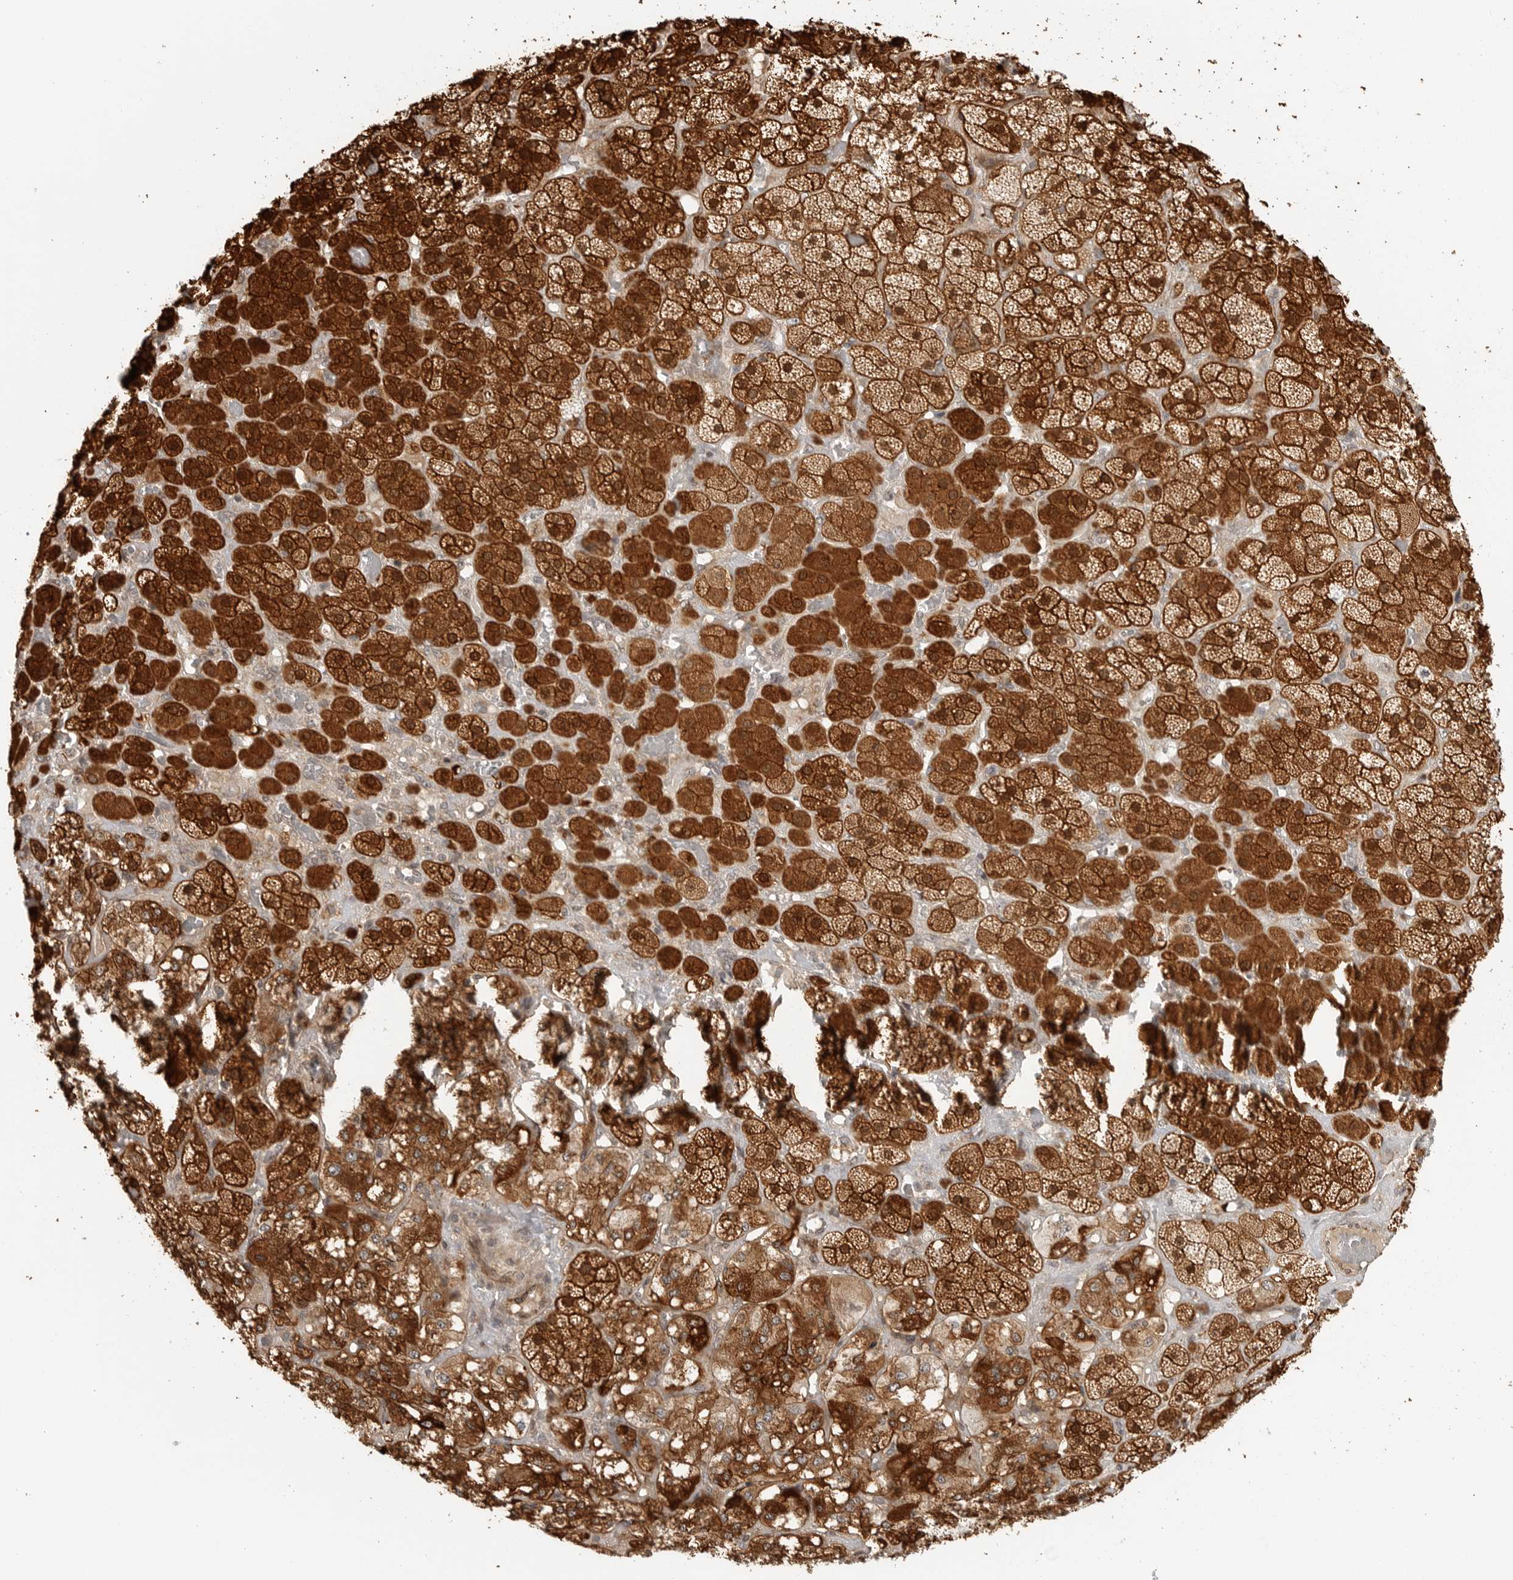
{"staining": {"intensity": "strong", "quantity": ">75%", "location": "cytoplasmic/membranous,nuclear"}, "tissue": "adrenal gland", "cell_type": "Glandular cells", "image_type": "normal", "snomed": [{"axis": "morphology", "description": "Normal tissue, NOS"}, {"axis": "topography", "description": "Adrenal gland"}], "caption": "This is a micrograph of immunohistochemistry (IHC) staining of benign adrenal gland, which shows strong positivity in the cytoplasmic/membranous,nuclear of glandular cells.", "gene": "DSCC1", "patient": {"sex": "male", "age": 57}}